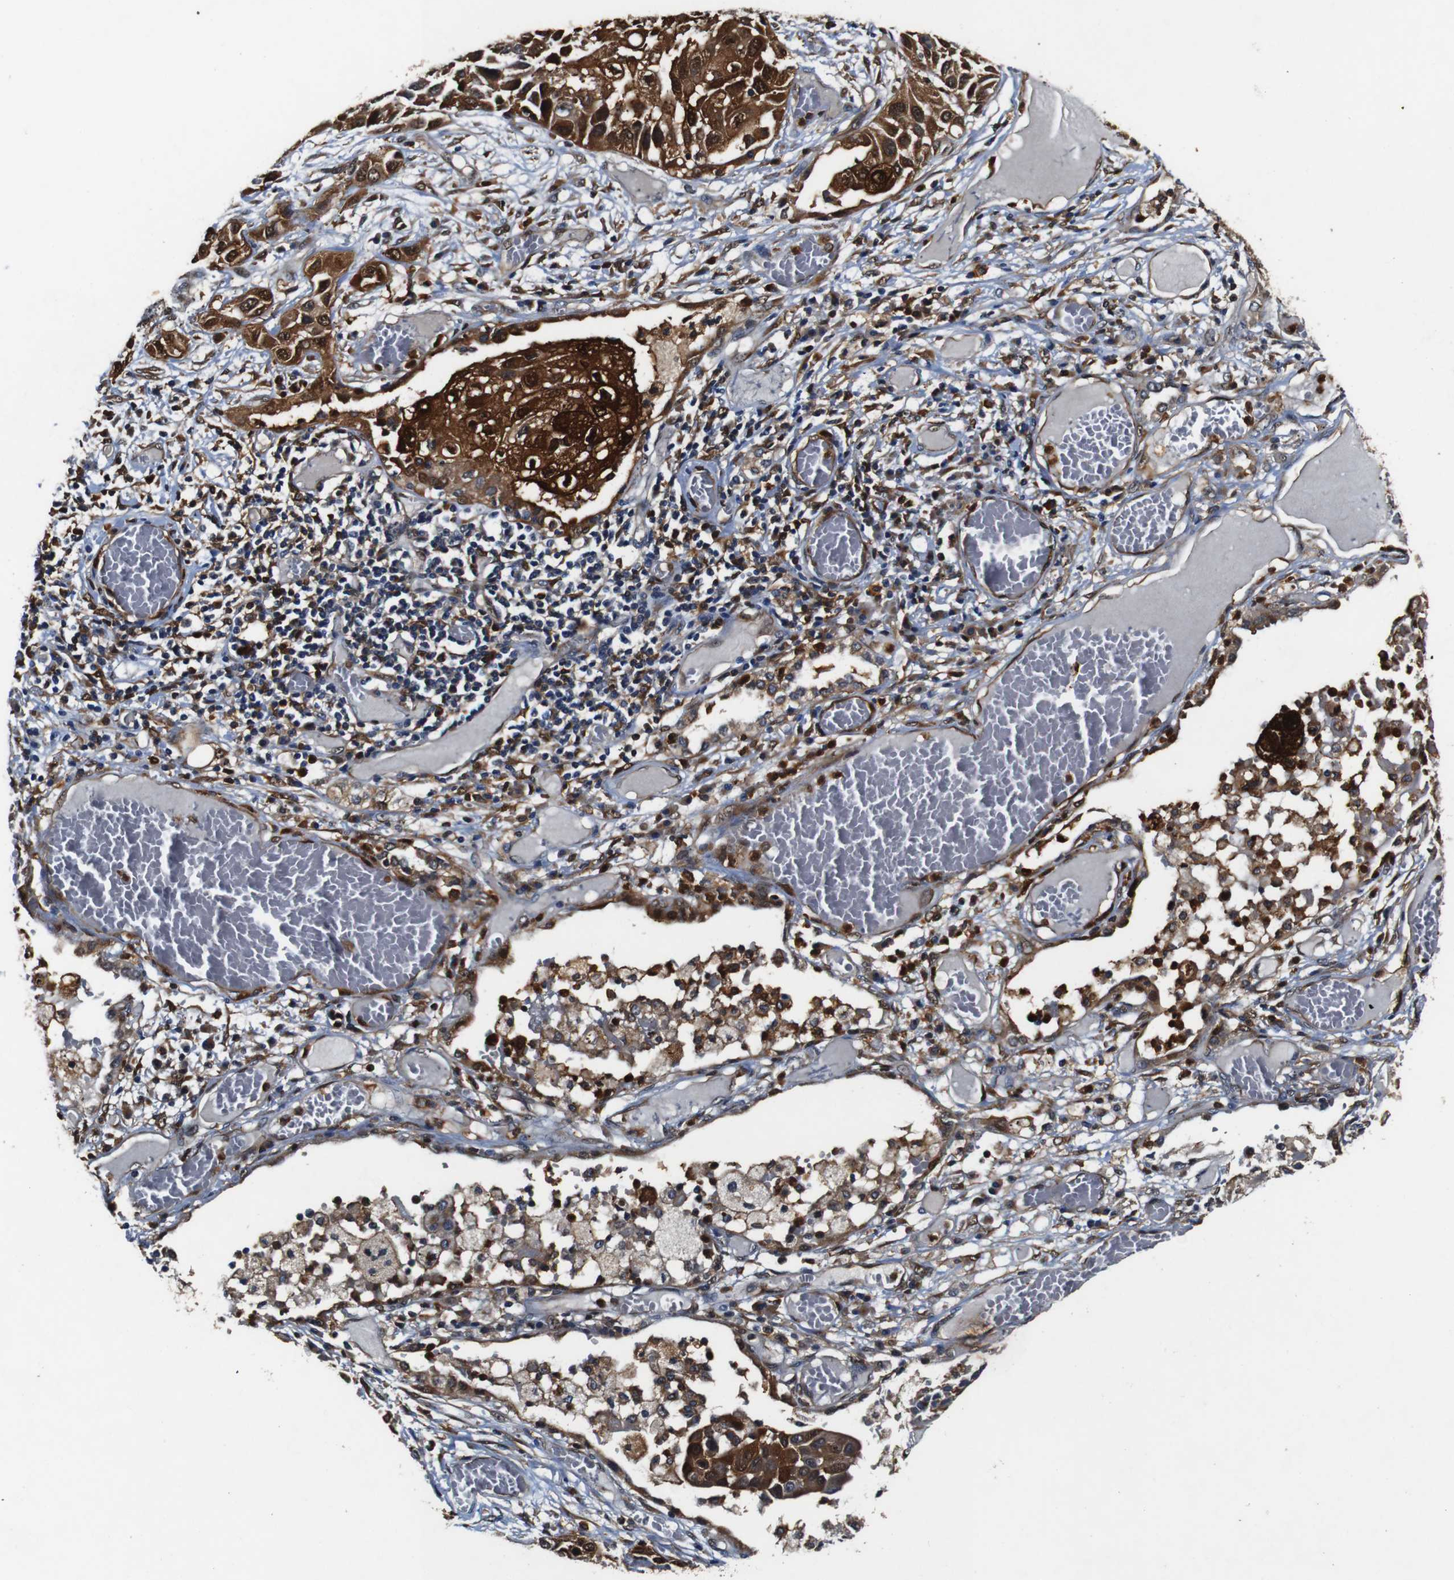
{"staining": {"intensity": "strong", "quantity": ">75%", "location": "cytoplasmic/membranous,nuclear"}, "tissue": "lung cancer", "cell_type": "Tumor cells", "image_type": "cancer", "snomed": [{"axis": "morphology", "description": "Squamous cell carcinoma, NOS"}, {"axis": "topography", "description": "Lung"}], "caption": "Strong cytoplasmic/membranous and nuclear protein staining is identified in approximately >75% of tumor cells in lung cancer.", "gene": "ANXA1", "patient": {"sex": "male", "age": 71}}